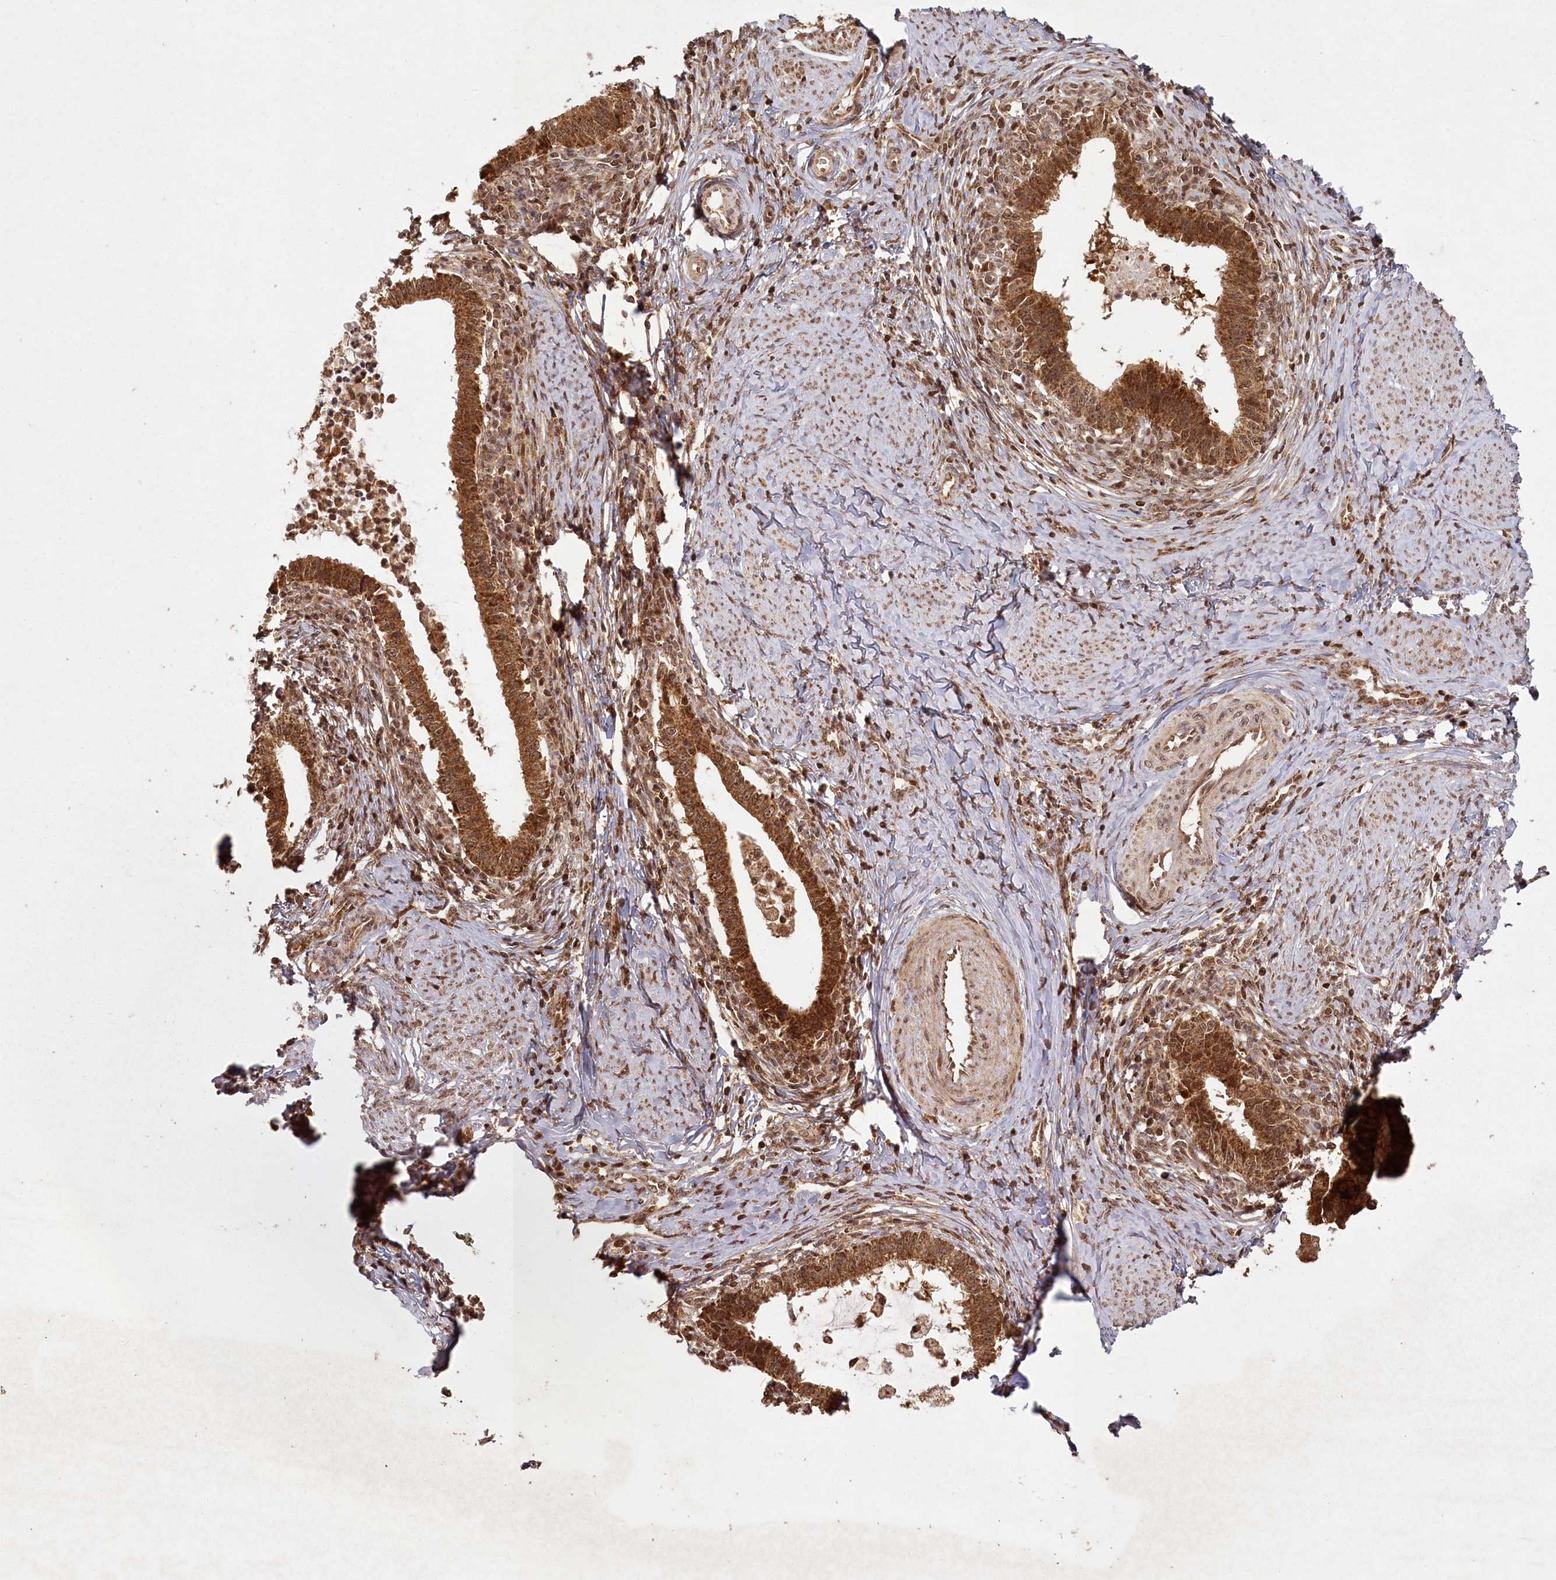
{"staining": {"intensity": "strong", "quantity": ">75%", "location": "cytoplasmic/membranous"}, "tissue": "cervical cancer", "cell_type": "Tumor cells", "image_type": "cancer", "snomed": [{"axis": "morphology", "description": "Adenocarcinoma, NOS"}, {"axis": "topography", "description": "Cervix"}], "caption": "Protein analysis of cervical cancer (adenocarcinoma) tissue exhibits strong cytoplasmic/membranous positivity in about >75% of tumor cells.", "gene": "MICU1", "patient": {"sex": "female", "age": 36}}